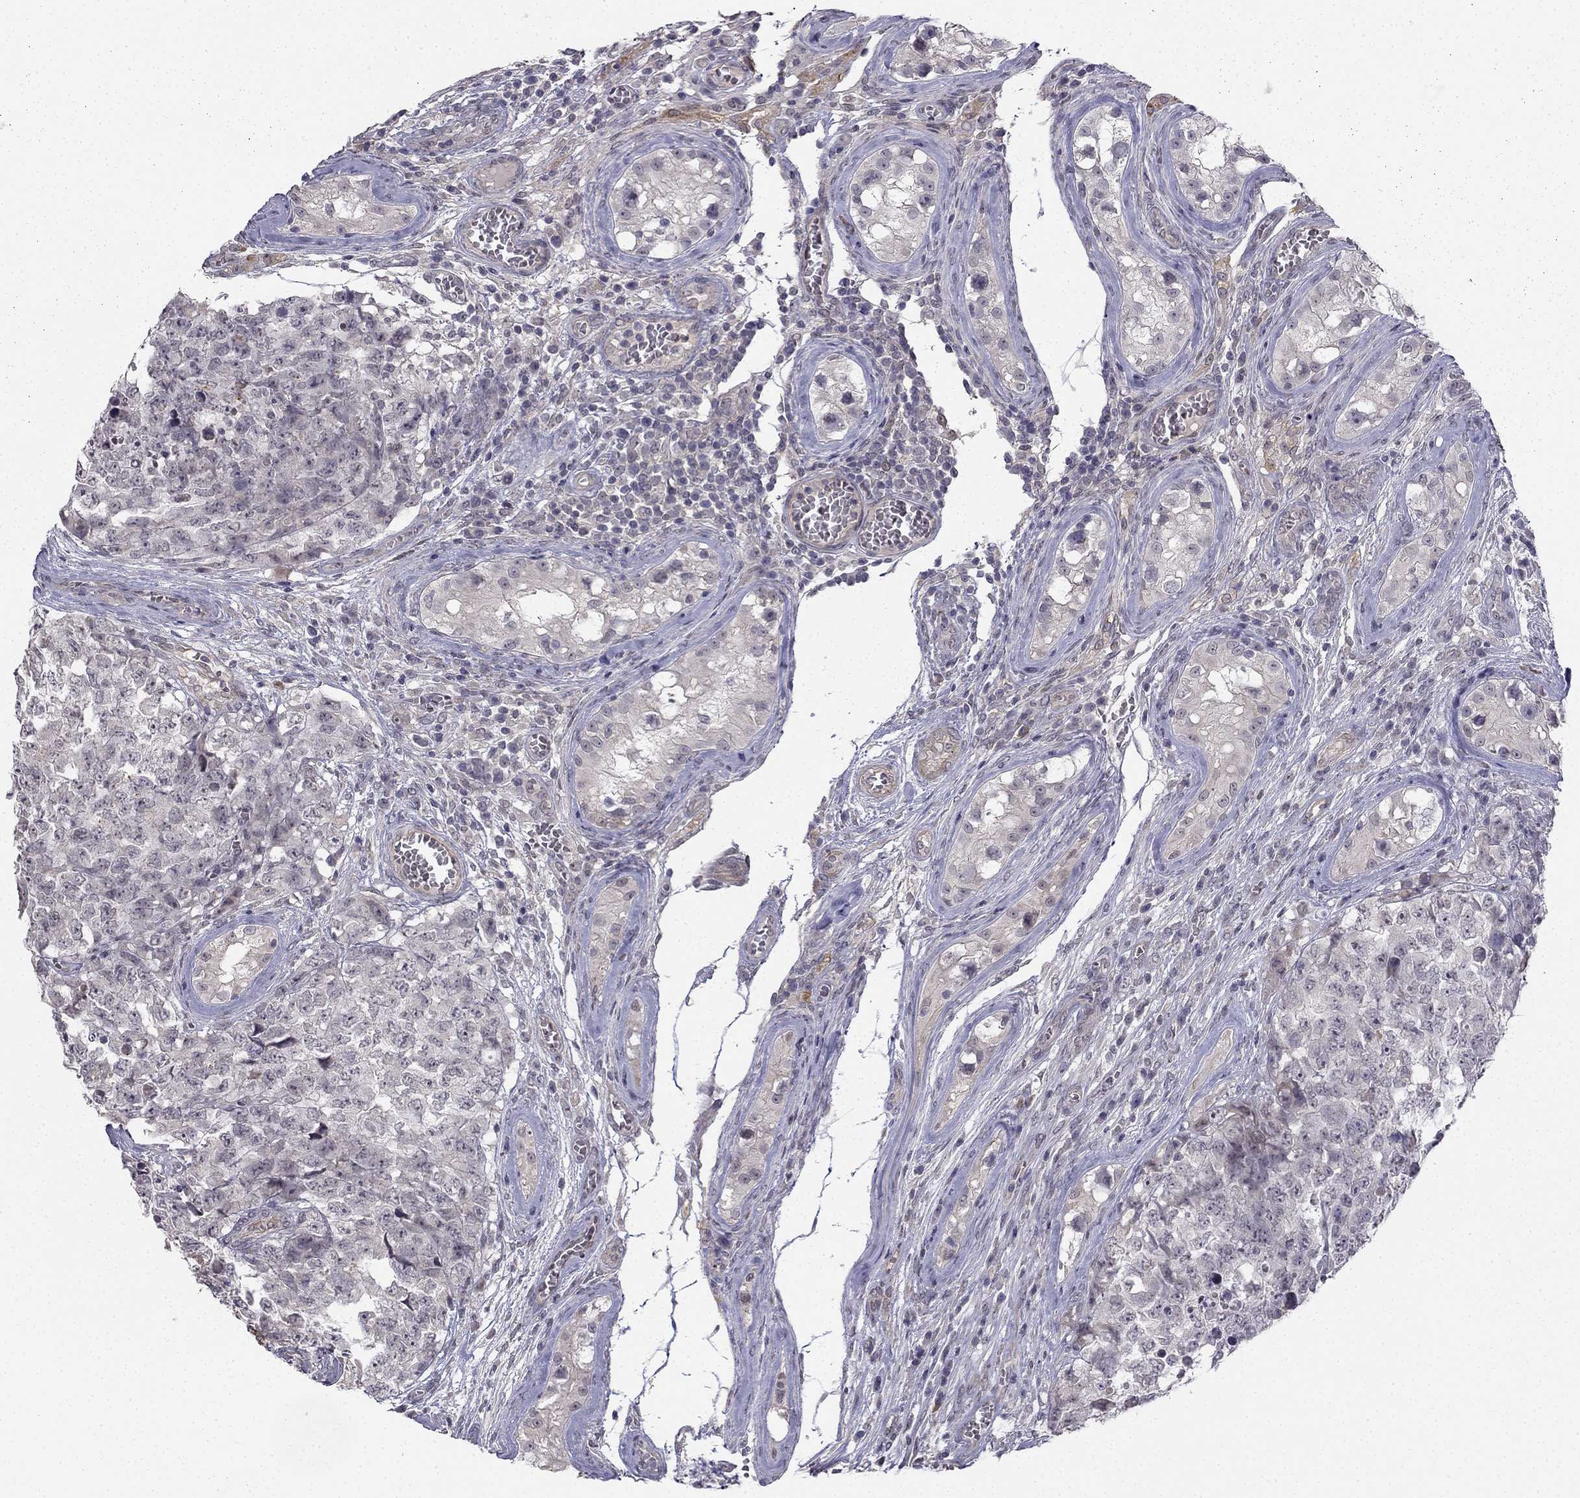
{"staining": {"intensity": "negative", "quantity": "none", "location": "none"}, "tissue": "testis cancer", "cell_type": "Tumor cells", "image_type": "cancer", "snomed": [{"axis": "morphology", "description": "Carcinoma, Embryonal, NOS"}, {"axis": "topography", "description": "Testis"}], "caption": "This is a photomicrograph of IHC staining of testis cancer (embryonal carcinoma), which shows no expression in tumor cells.", "gene": "CHST8", "patient": {"sex": "male", "age": 23}}